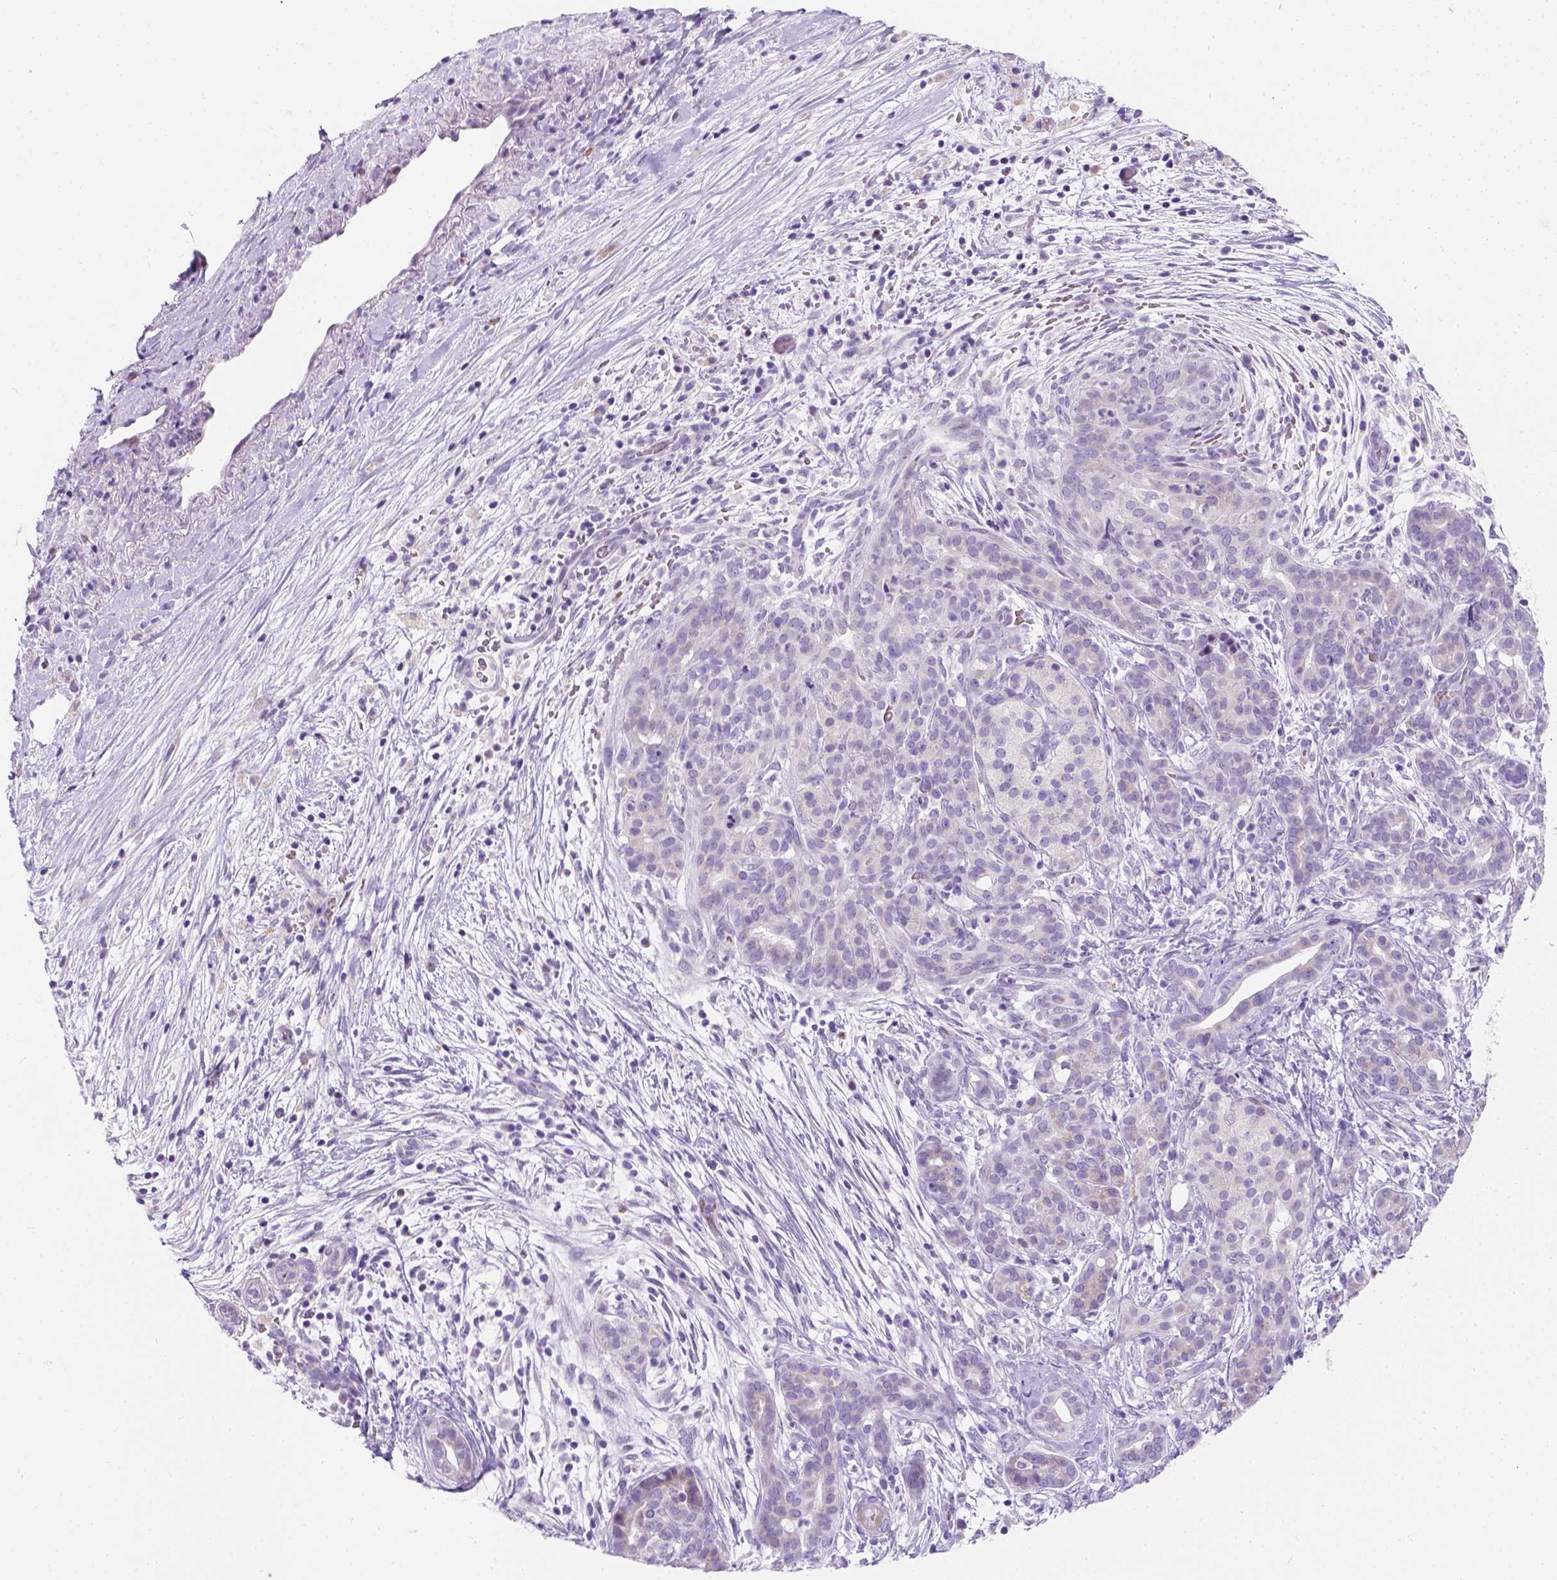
{"staining": {"intensity": "negative", "quantity": "none", "location": "none"}, "tissue": "pancreatic cancer", "cell_type": "Tumor cells", "image_type": "cancer", "snomed": [{"axis": "morphology", "description": "Adenocarcinoma, NOS"}, {"axis": "topography", "description": "Pancreas"}], "caption": "A high-resolution histopathology image shows IHC staining of pancreatic adenocarcinoma, which shows no significant expression in tumor cells. Brightfield microscopy of immunohistochemistry stained with DAB (brown) and hematoxylin (blue), captured at high magnification.", "gene": "PHF7", "patient": {"sex": "male", "age": 44}}